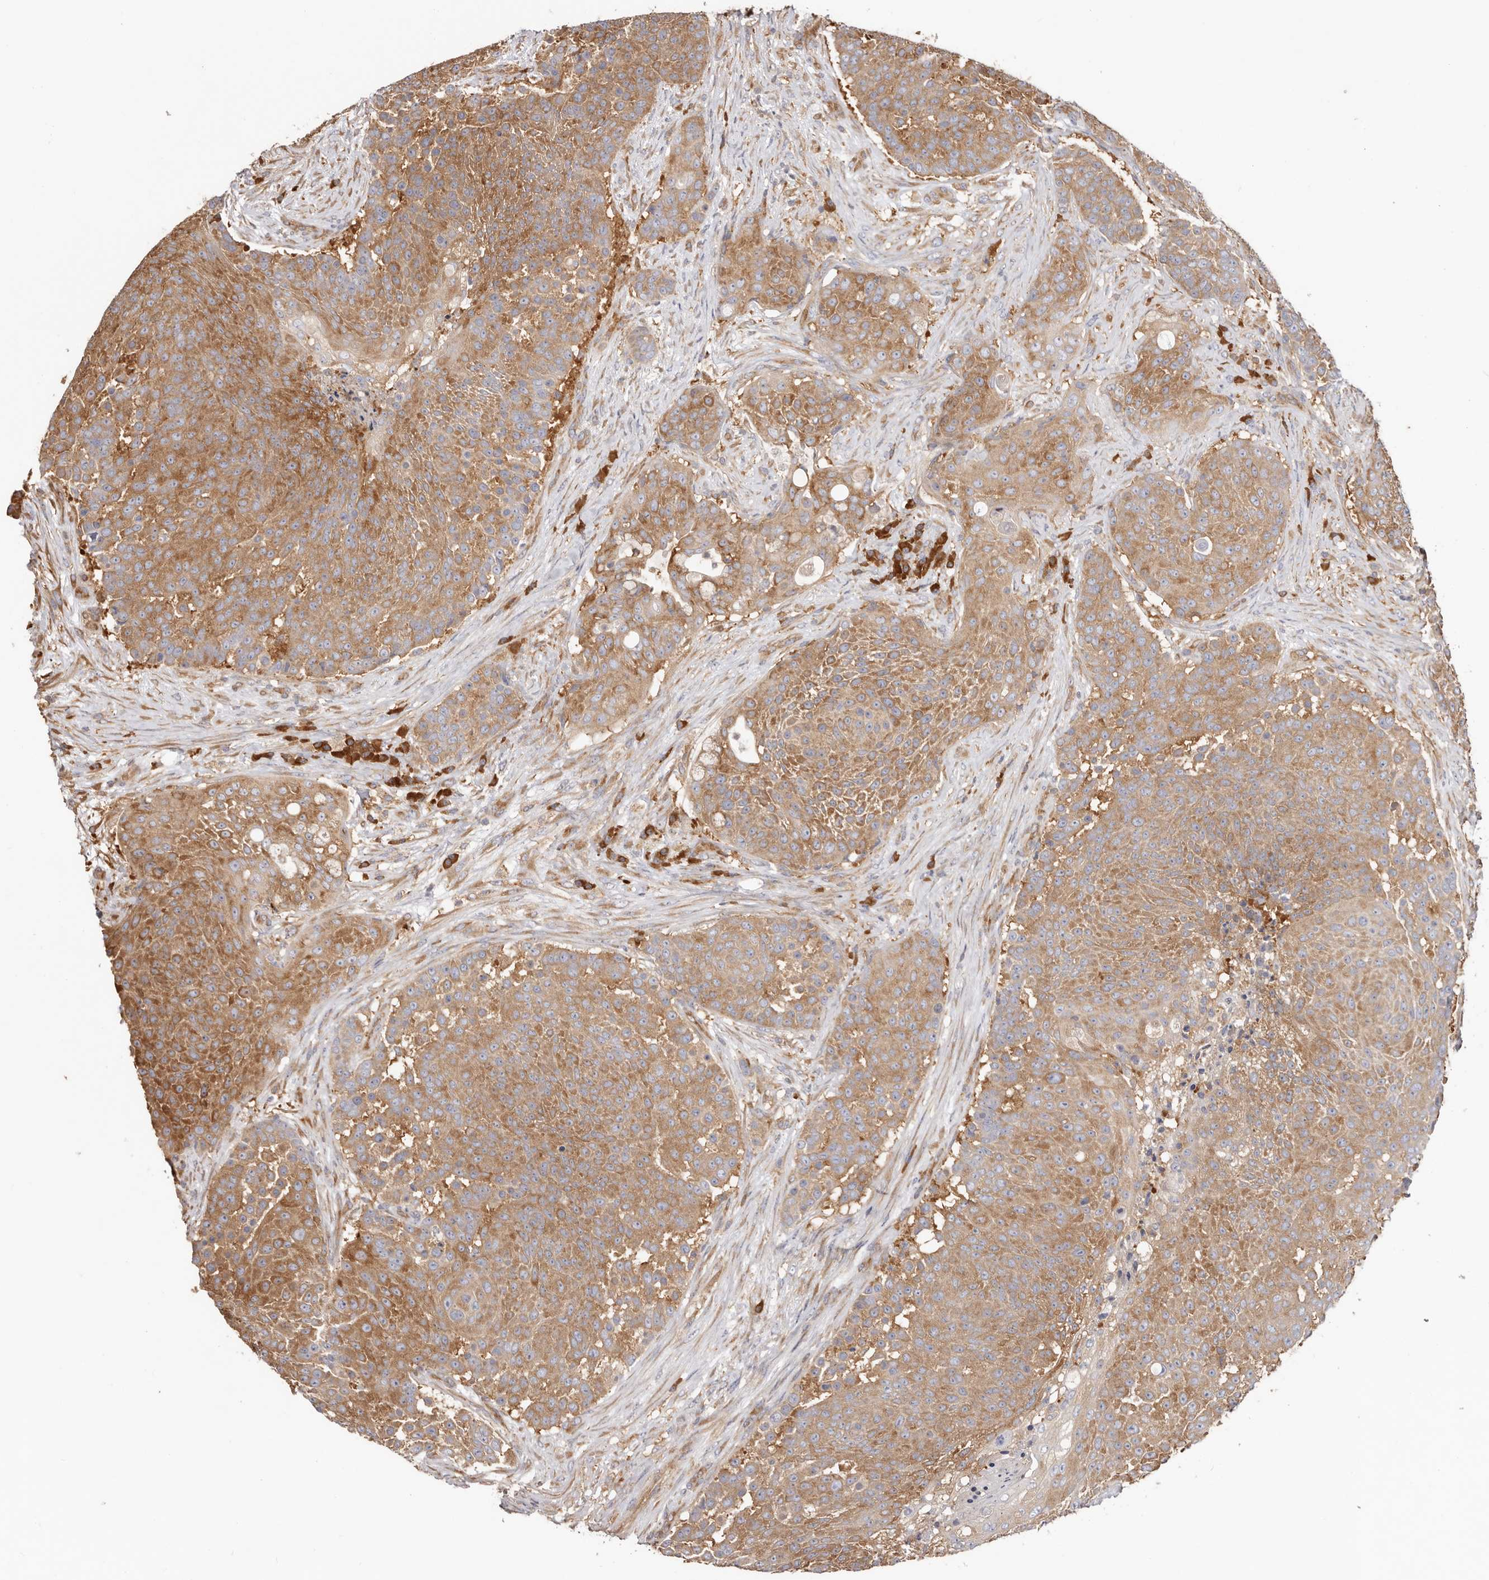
{"staining": {"intensity": "moderate", "quantity": ">75%", "location": "cytoplasmic/membranous"}, "tissue": "urothelial cancer", "cell_type": "Tumor cells", "image_type": "cancer", "snomed": [{"axis": "morphology", "description": "Urothelial carcinoma, High grade"}, {"axis": "topography", "description": "Urinary bladder"}], "caption": "Moderate cytoplasmic/membranous protein staining is identified in approximately >75% of tumor cells in high-grade urothelial carcinoma.", "gene": "EPRS1", "patient": {"sex": "female", "age": 63}}